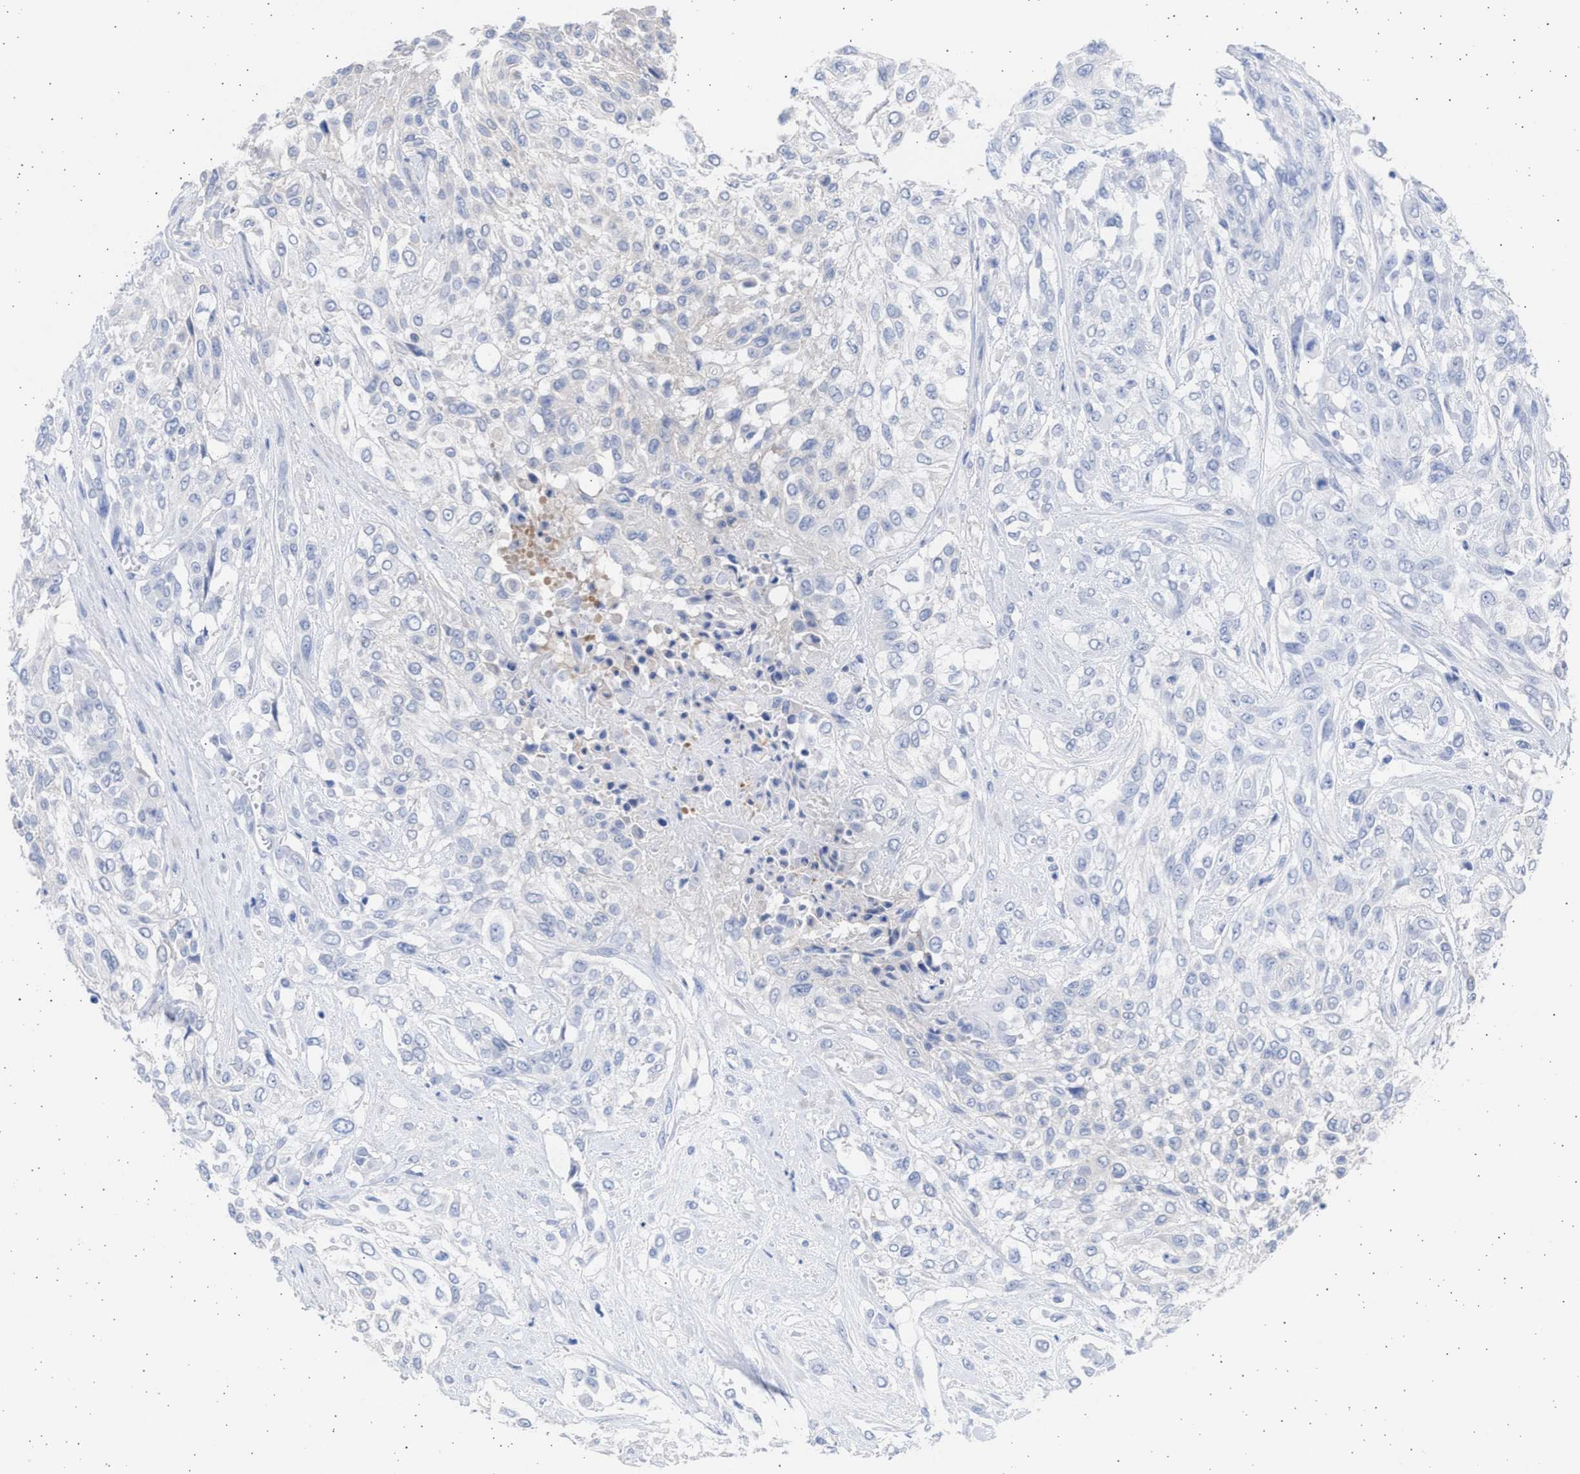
{"staining": {"intensity": "negative", "quantity": "none", "location": "none"}, "tissue": "urothelial cancer", "cell_type": "Tumor cells", "image_type": "cancer", "snomed": [{"axis": "morphology", "description": "Urothelial carcinoma, High grade"}, {"axis": "topography", "description": "Urinary bladder"}], "caption": "DAB (3,3'-diaminobenzidine) immunohistochemical staining of human high-grade urothelial carcinoma exhibits no significant staining in tumor cells.", "gene": "ALDOC", "patient": {"sex": "male", "age": 57}}